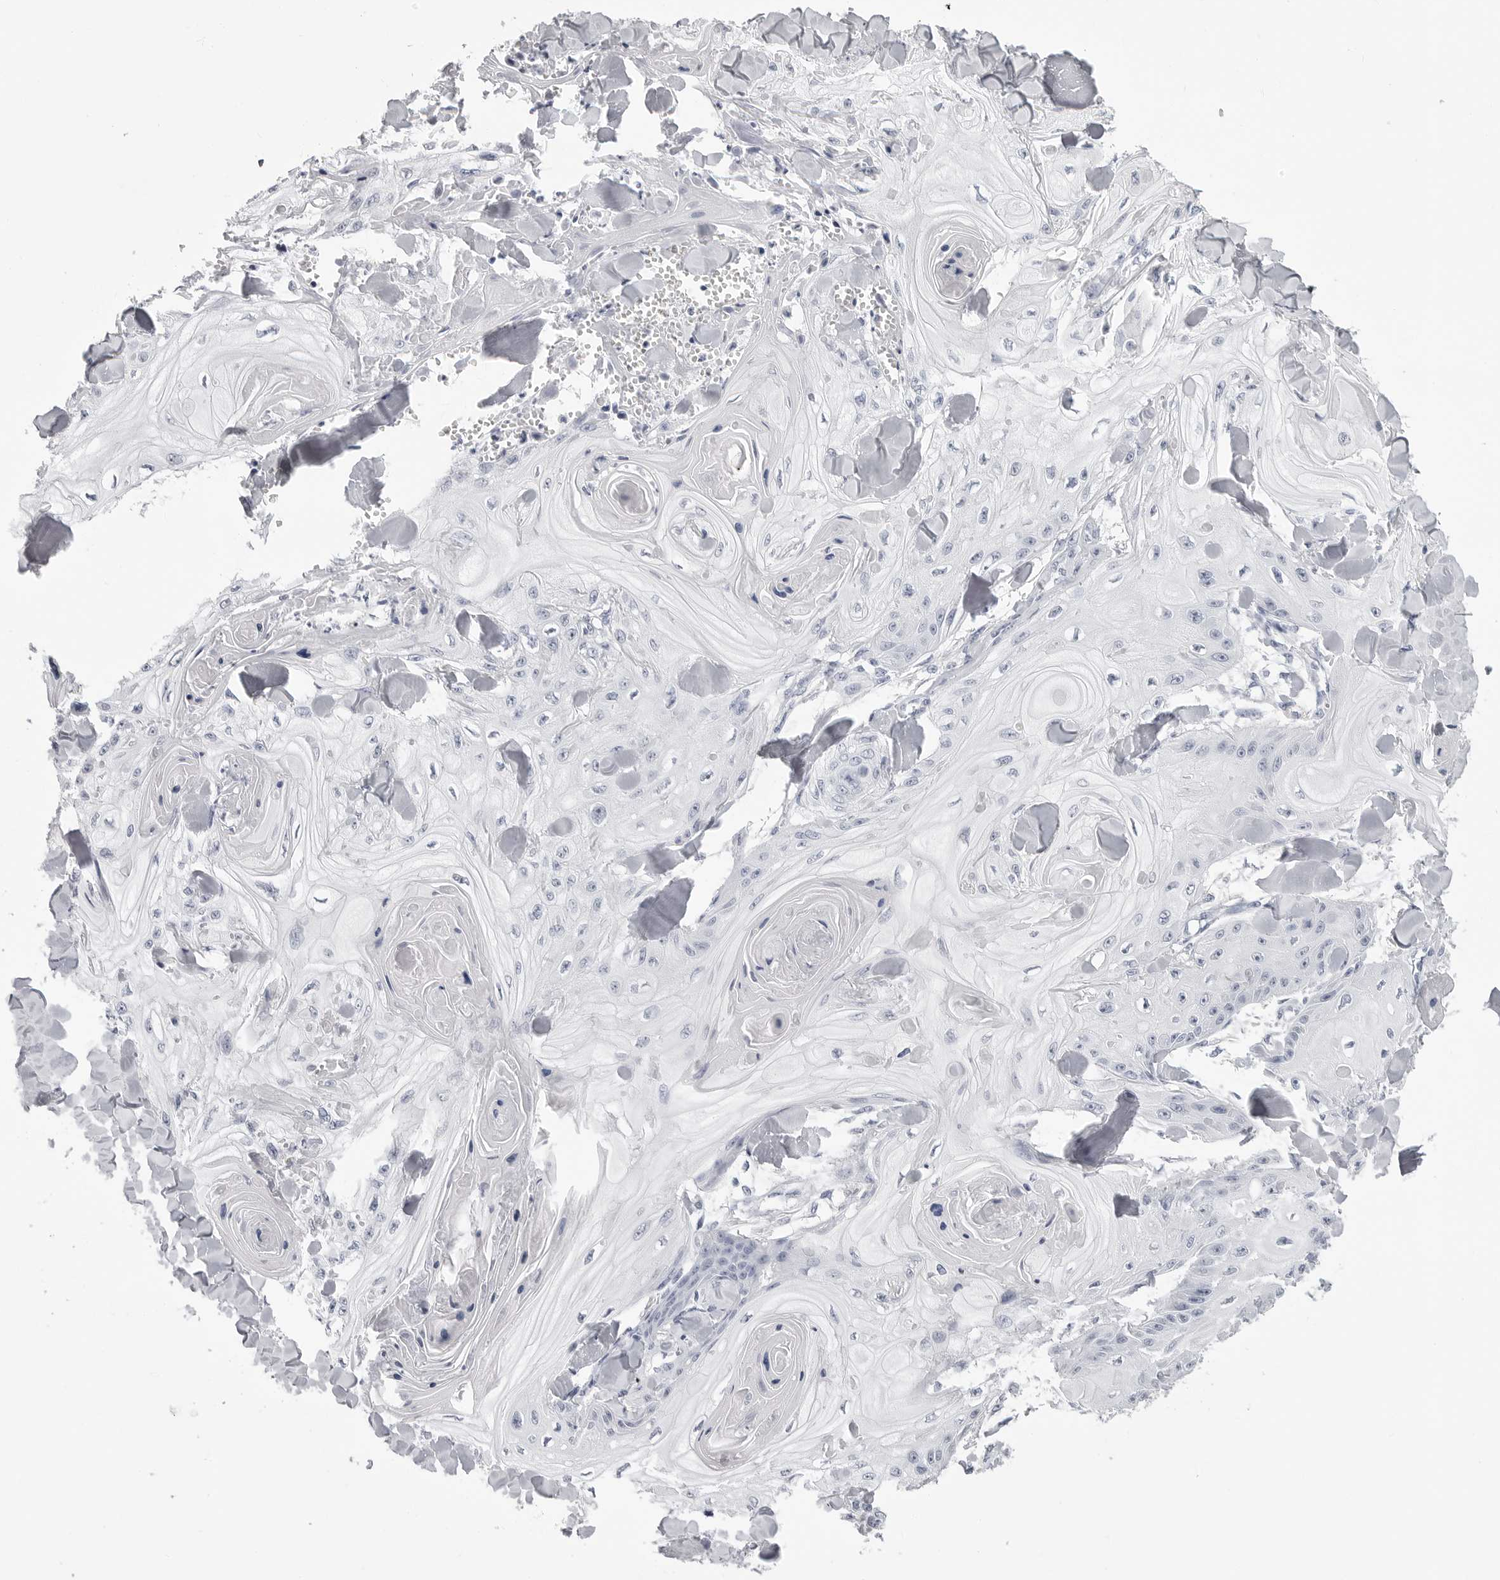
{"staining": {"intensity": "negative", "quantity": "none", "location": "none"}, "tissue": "skin cancer", "cell_type": "Tumor cells", "image_type": "cancer", "snomed": [{"axis": "morphology", "description": "Squamous cell carcinoma, NOS"}, {"axis": "topography", "description": "Skin"}], "caption": "Immunohistochemistry (IHC) histopathology image of neoplastic tissue: skin squamous cell carcinoma stained with DAB (3,3'-diaminobenzidine) shows no significant protein expression in tumor cells.", "gene": "LGALS4", "patient": {"sex": "male", "age": 74}}